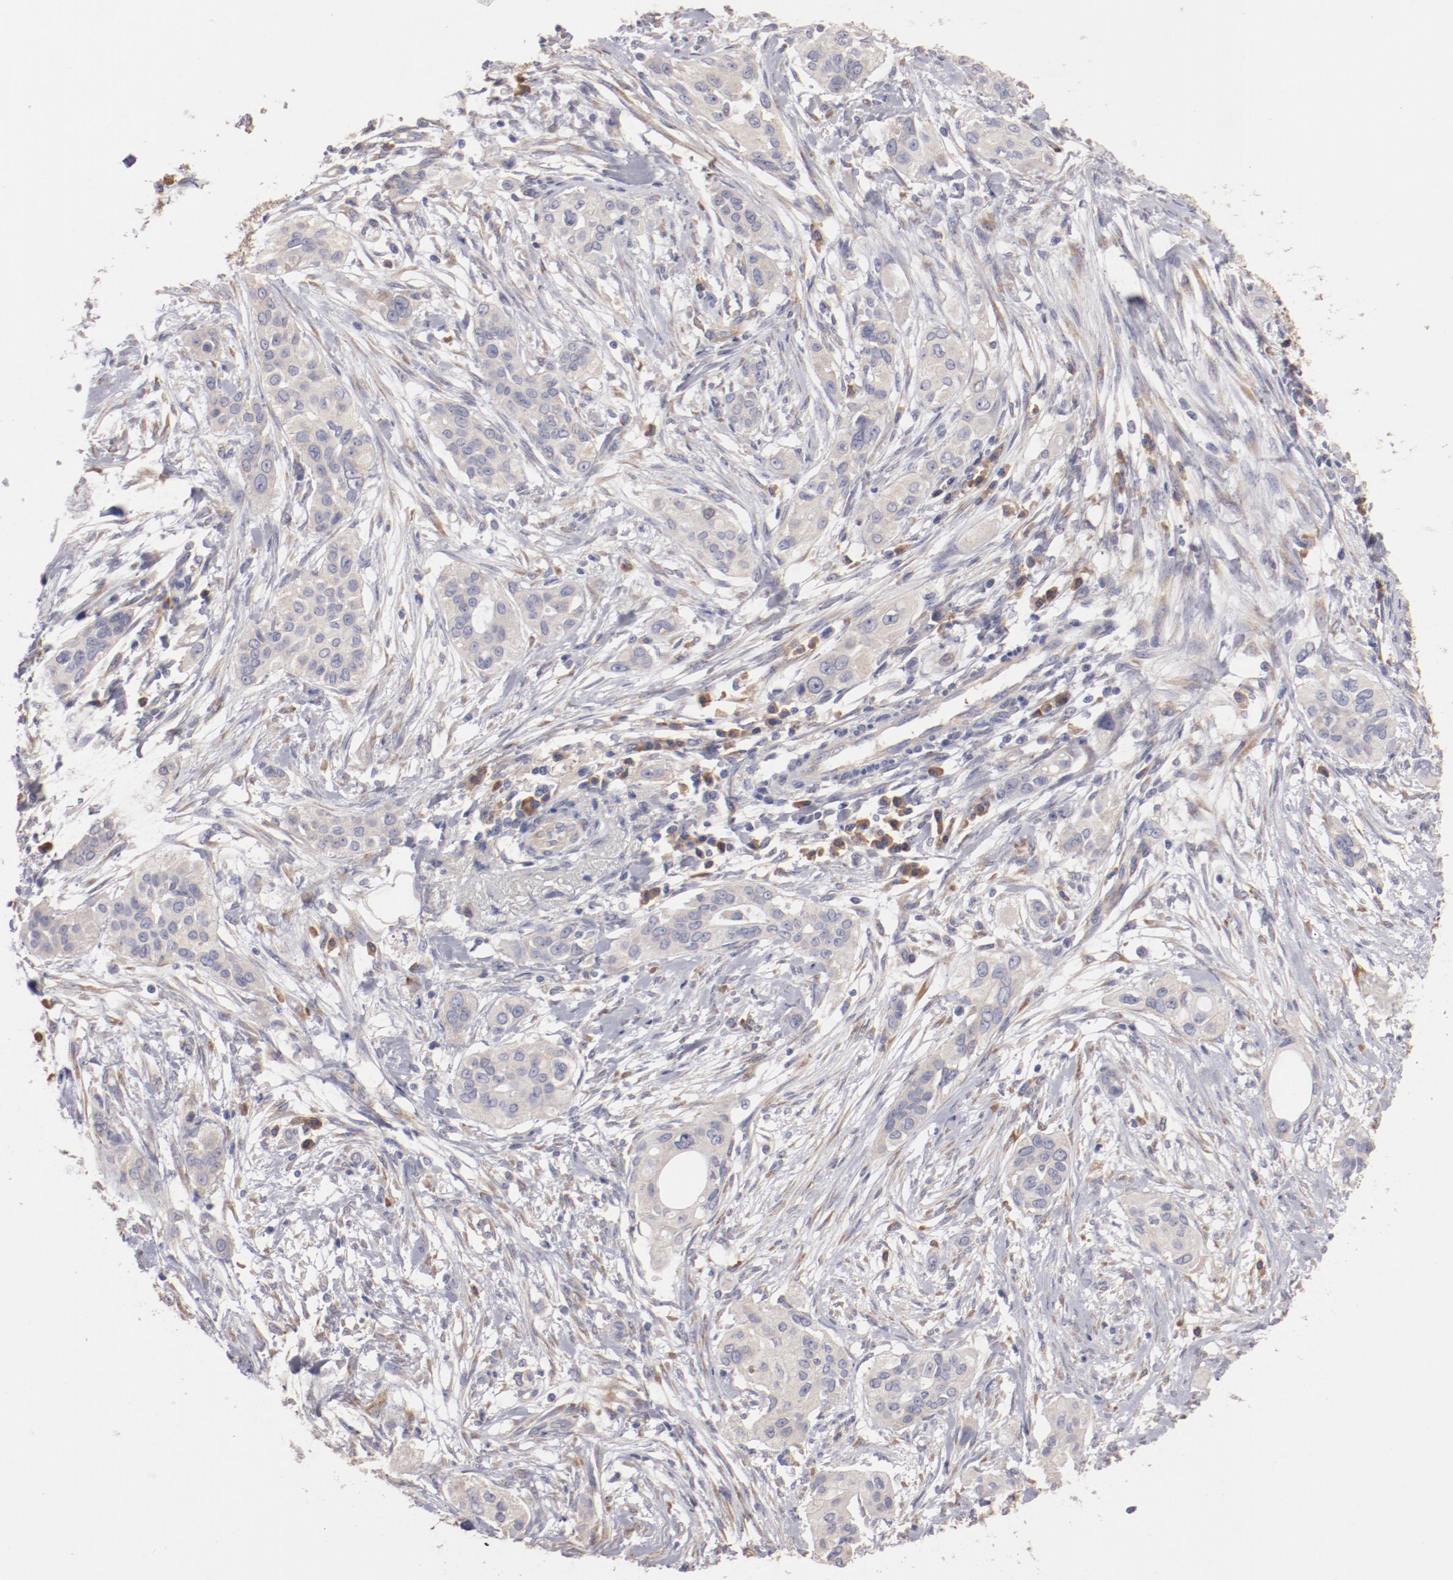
{"staining": {"intensity": "weak", "quantity": "25%-75%", "location": "cytoplasmic/membranous"}, "tissue": "pancreatic cancer", "cell_type": "Tumor cells", "image_type": "cancer", "snomed": [{"axis": "morphology", "description": "Adenocarcinoma, NOS"}, {"axis": "topography", "description": "Pancreas"}], "caption": "This image exhibits immunohistochemistry (IHC) staining of pancreatic adenocarcinoma, with low weak cytoplasmic/membranous staining in about 25%-75% of tumor cells.", "gene": "ENTPD5", "patient": {"sex": "female", "age": 60}}